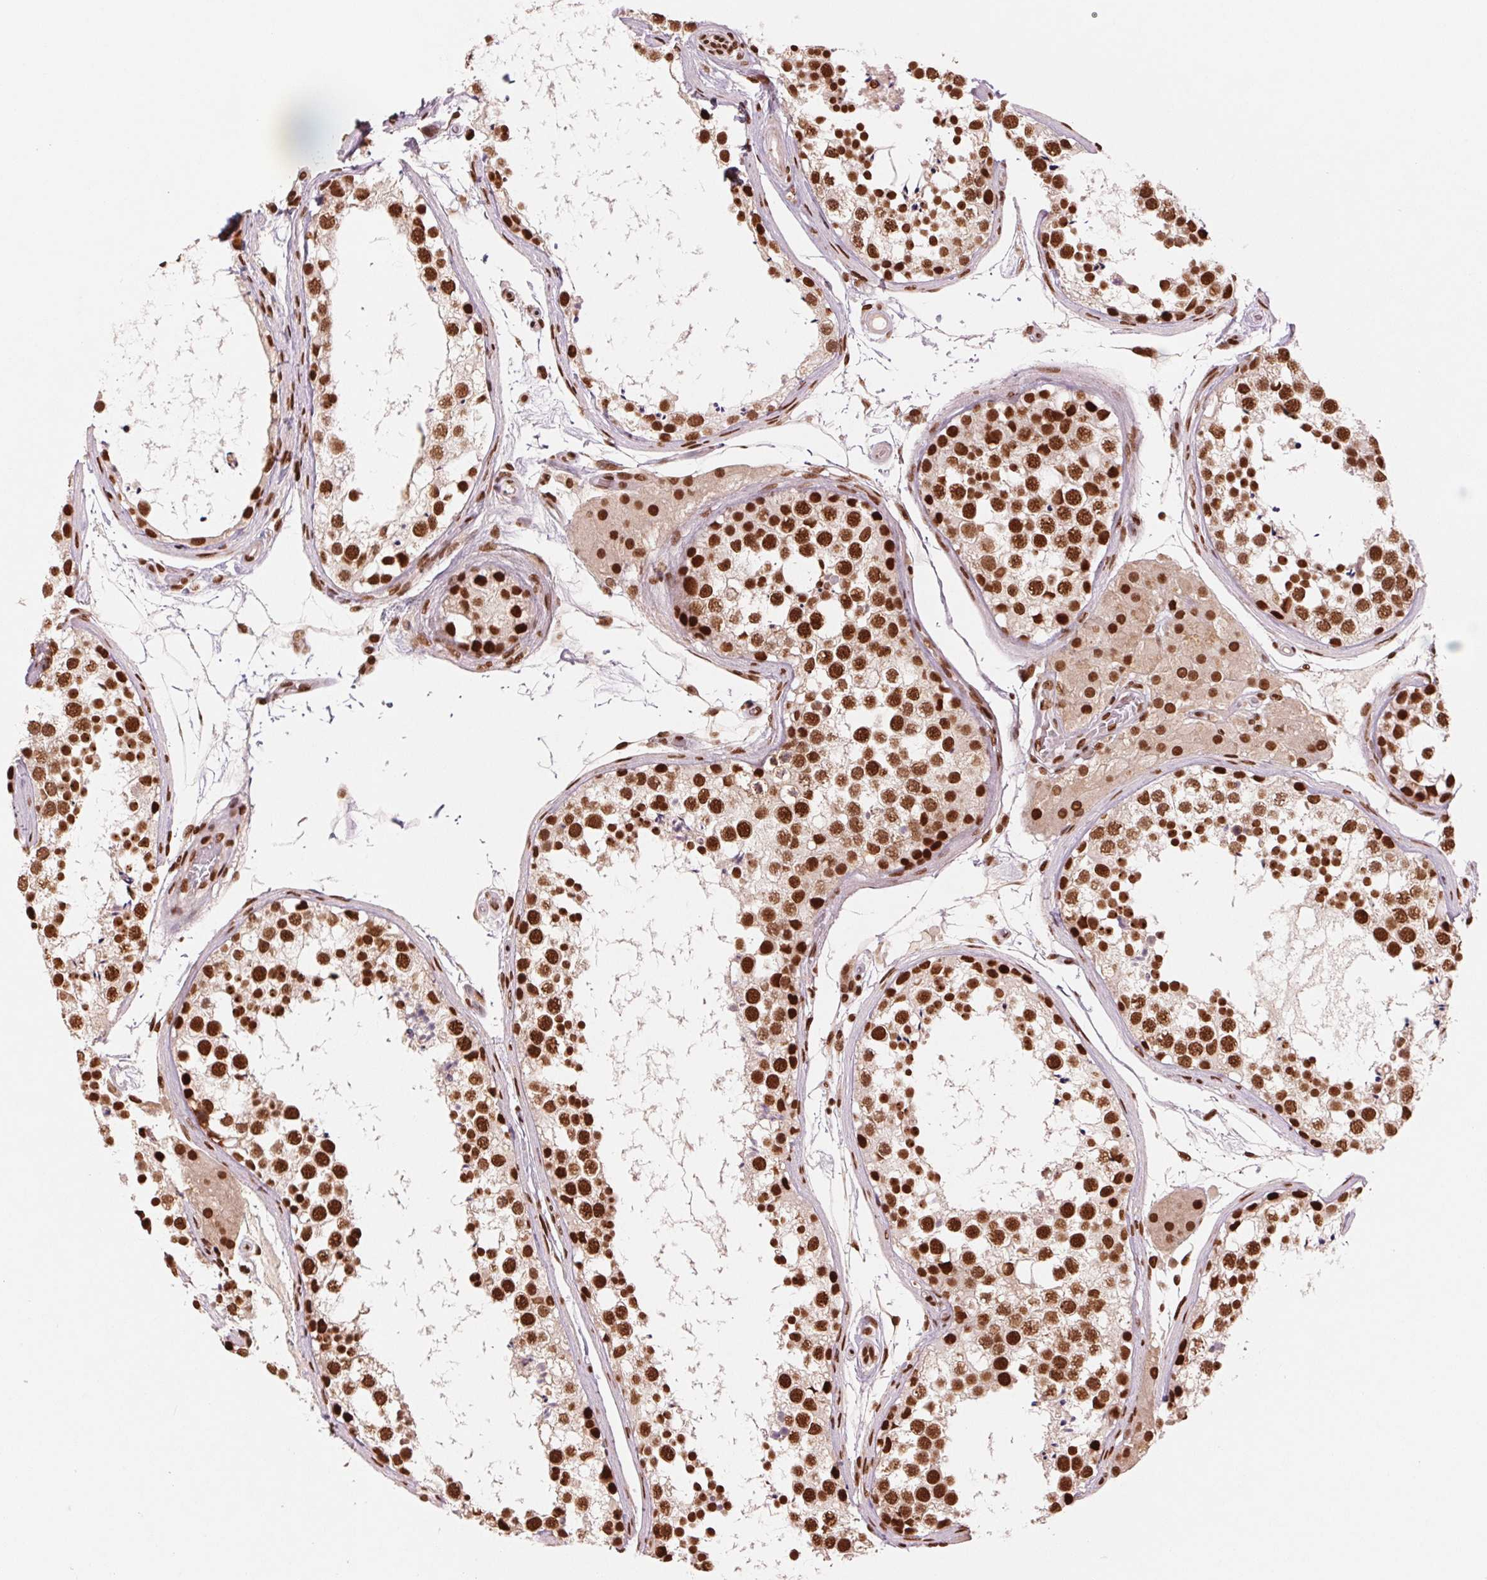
{"staining": {"intensity": "strong", "quantity": ">75%", "location": "nuclear"}, "tissue": "testis", "cell_type": "Cells in seminiferous ducts", "image_type": "normal", "snomed": [{"axis": "morphology", "description": "Normal tissue, NOS"}, {"axis": "morphology", "description": "Seminoma, NOS"}, {"axis": "topography", "description": "Testis"}], "caption": "Strong nuclear staining for a protein is present in about >75% of cells in seminiferous ducts of unremarkable testis using immunohistochemistry (IHC).", "gene": "TTLL9", "patient": {"sex": "male", "age": 65}}